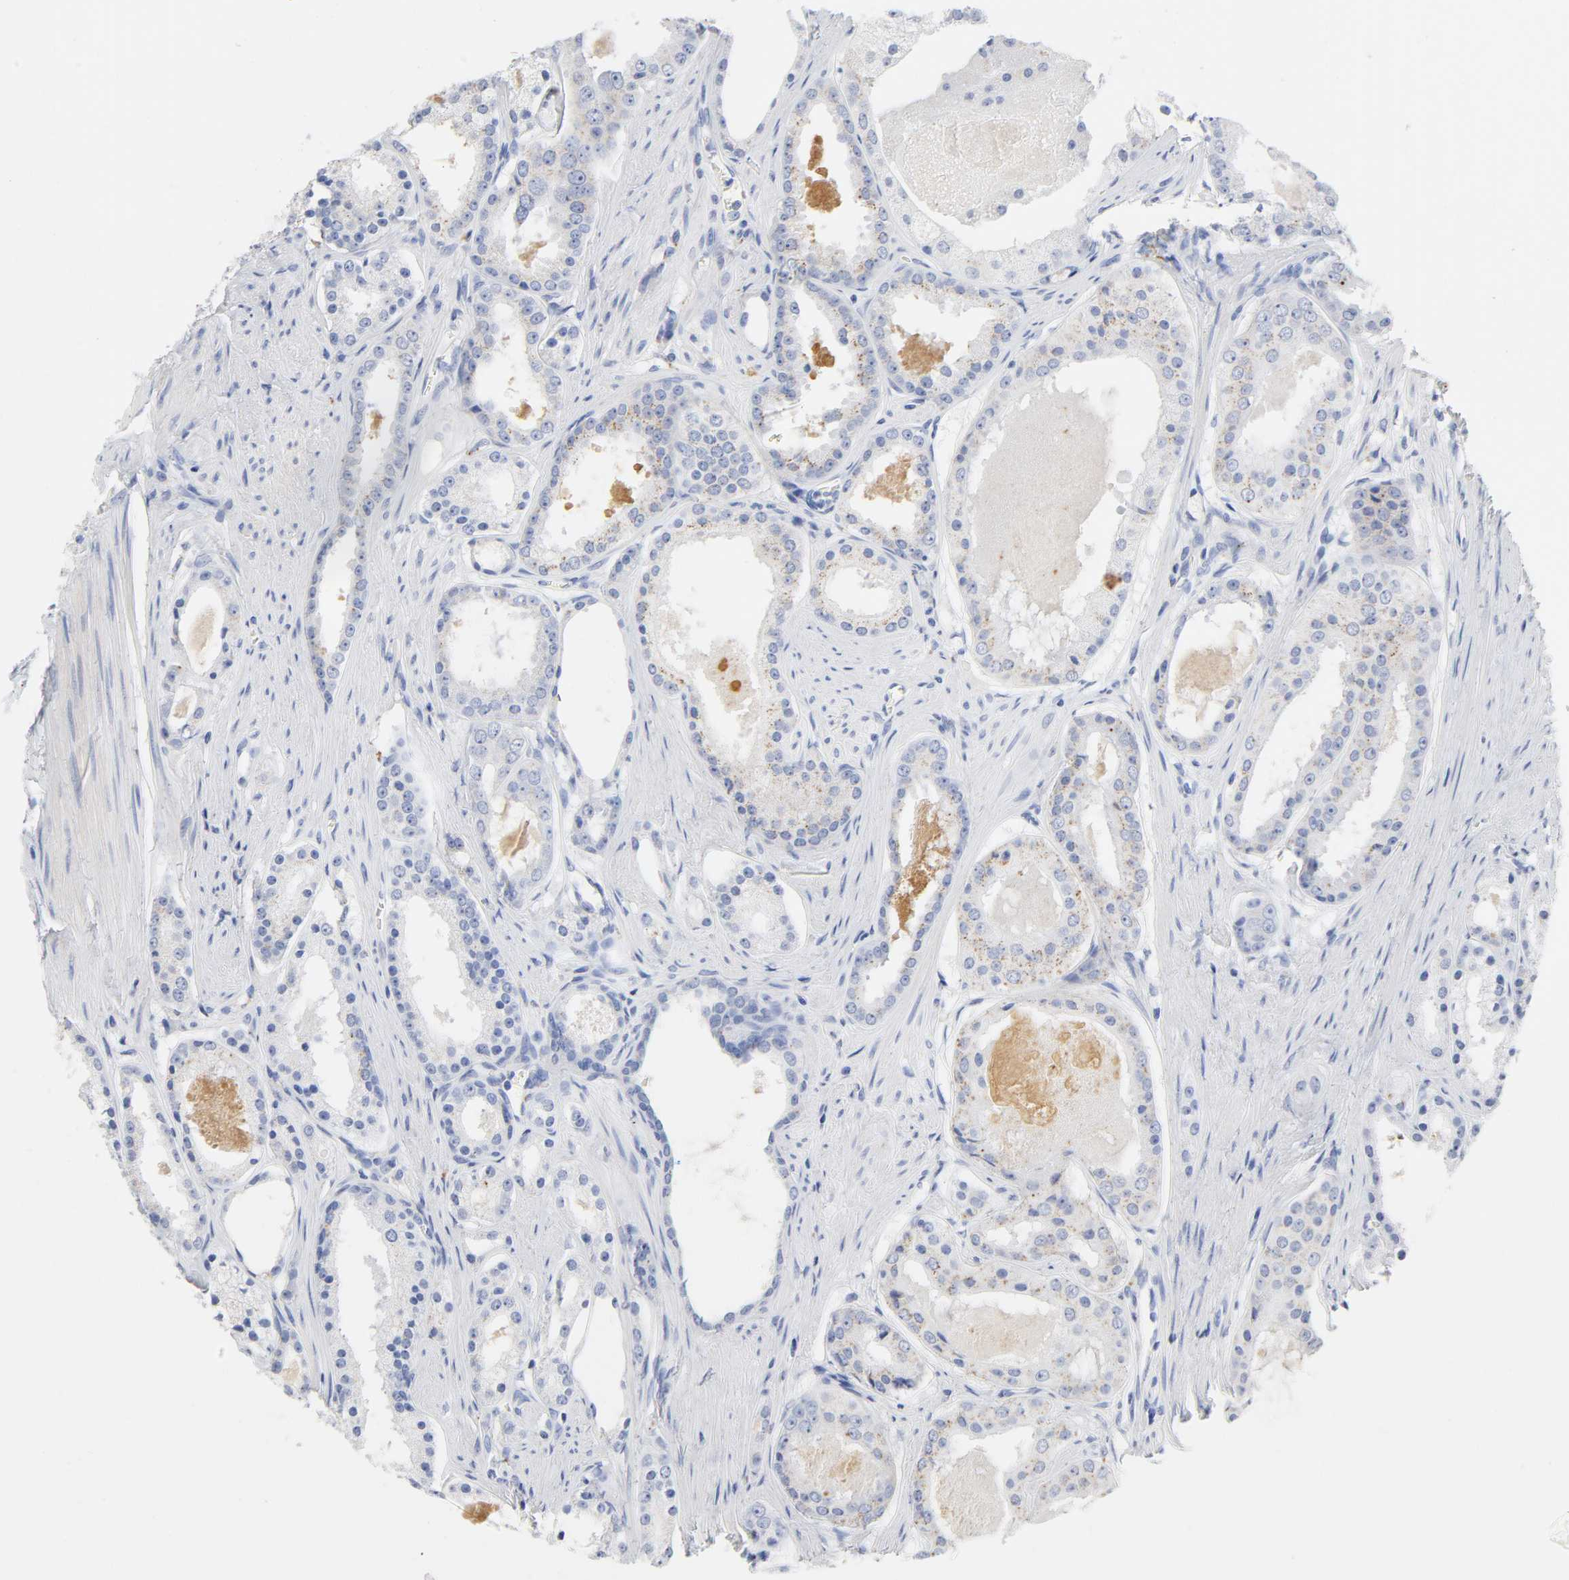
{"staining": {"intensity": "negative", "quantity": "none", "location": "none"}, "tissue": "prostate cancer", "cell_type": "Tumor cells", "image_type": "cancer", "snomed": [{"axis": "morphology", "description": "Adenocarcinoma, Low grade"}, {"axis": "topography", "description": "Prostate"}], "caption": "IHC of adenocarcinoma (low-grade) (prostate) shows no positivity in tumor cells.", "gene": "PLP1", "patient": {"sex": "male", "age": 57}}